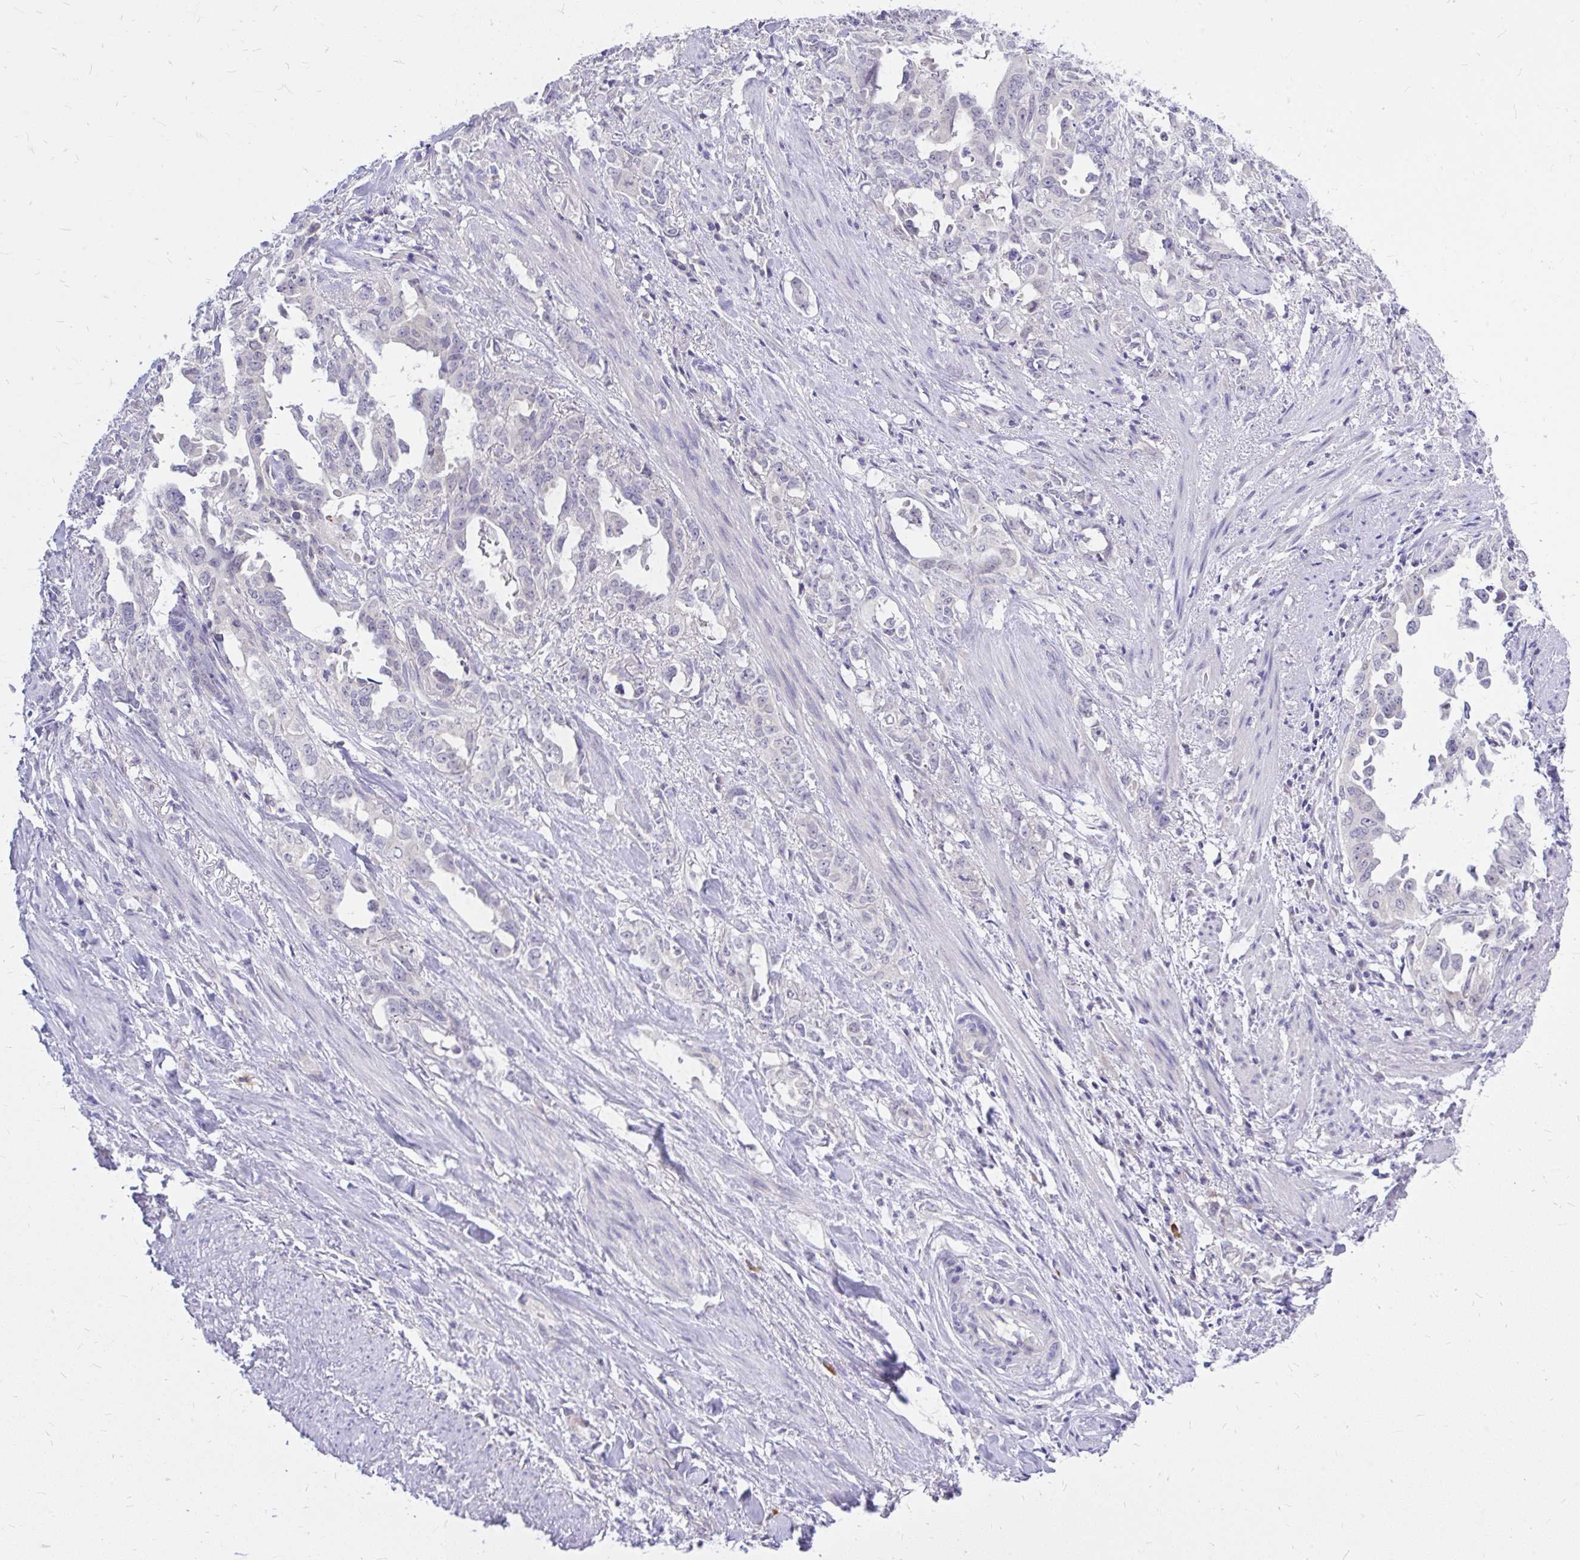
{"staining": {"intensity": "negative", "quantity": "none", "location": "none"}, "tissue": "endometrial cancer", "cell_type": "Tumor cells", "image_type": "cancer", "snomed": [{"axis": "morphology", "description": "Adenocarcinoma, NOS"}, {"axis": "topography", "description": "Endometrium"}], "caption": "Immunohistochemistry (IHC) photomicrograph of human endometrial cancer (adenocarcinoma) stained for a protein (brown), which exhibits no expression in tumor cells.", "gene": "MAP1LC3A", "patient": {"sex": "female", "age": 65}}